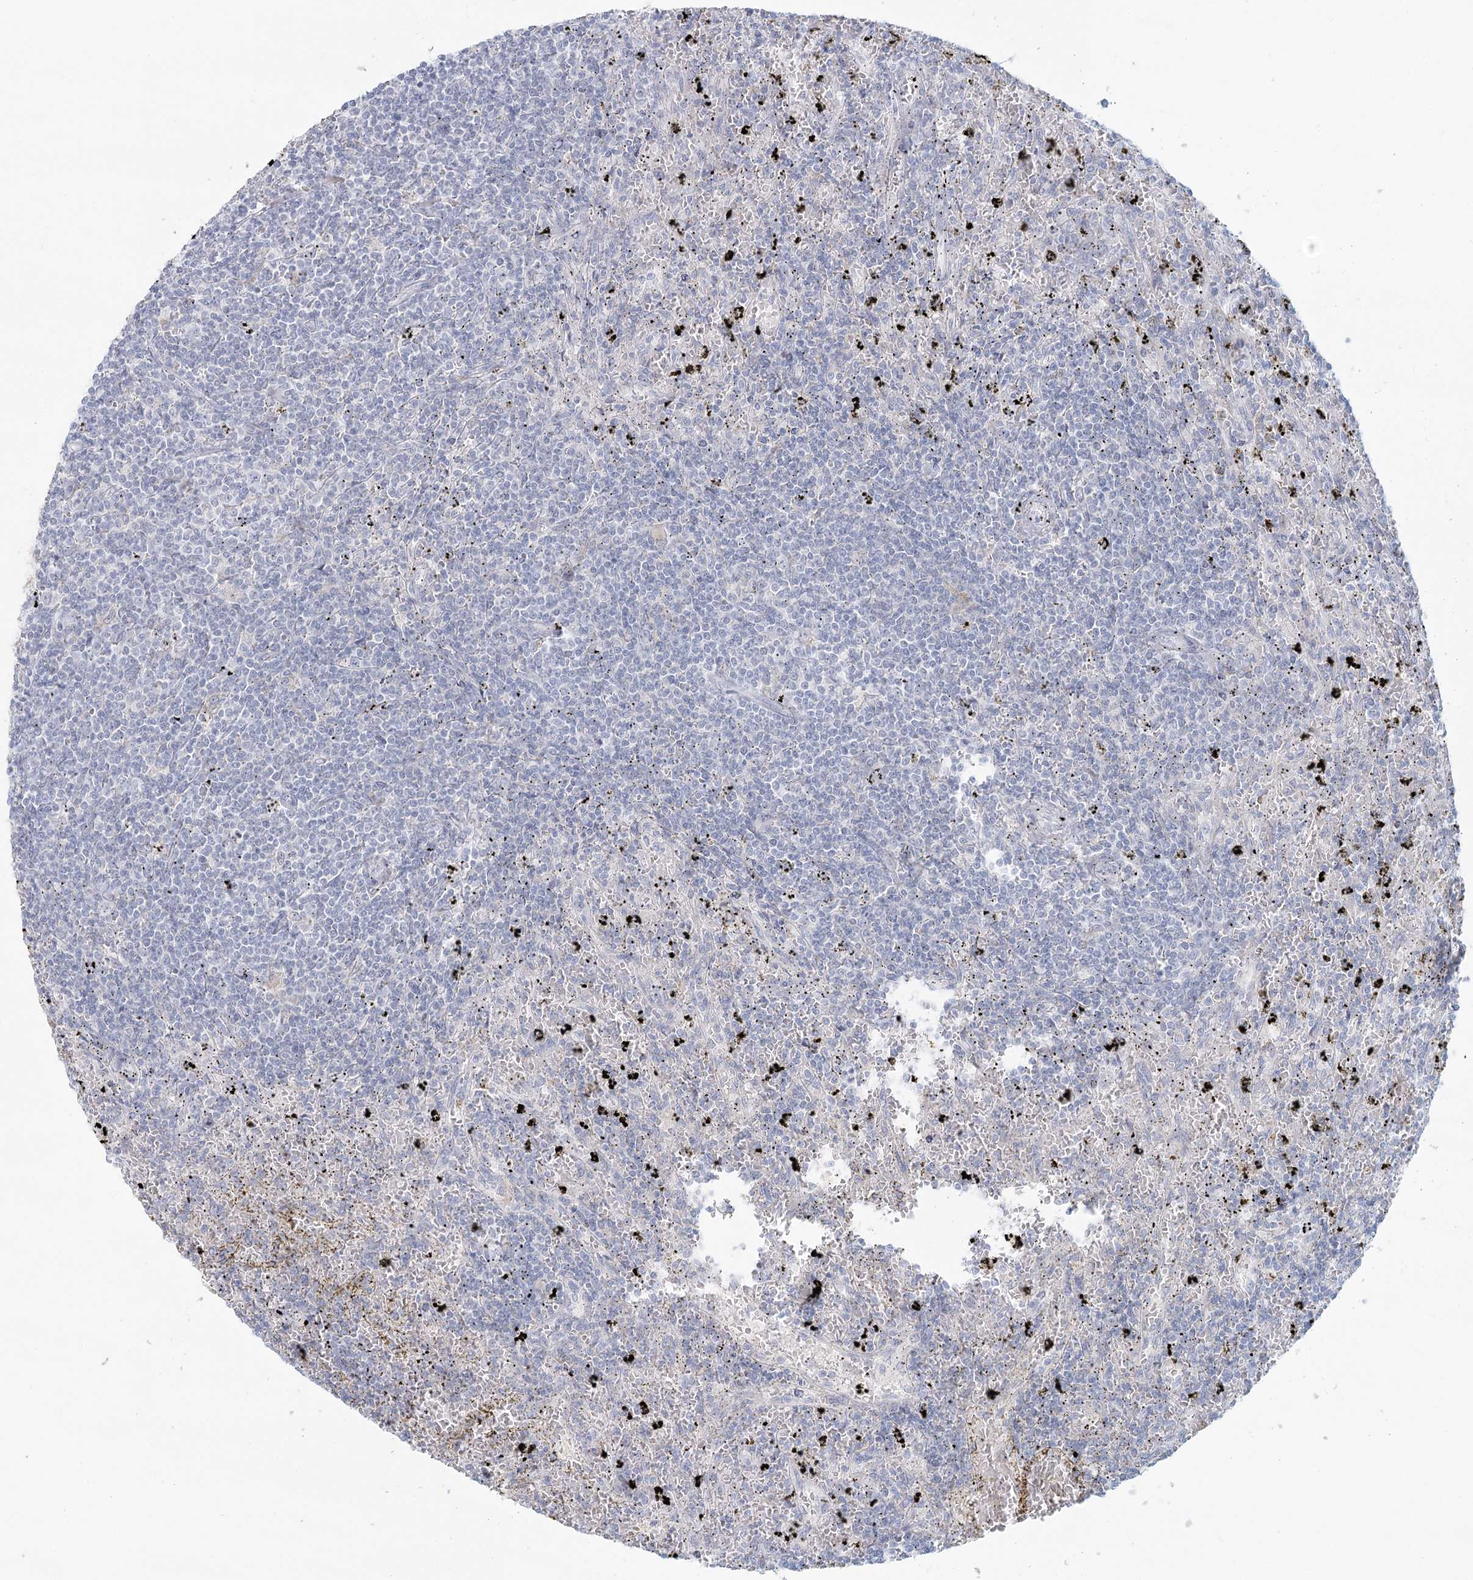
{"staining": {"intensity": "negative", "quantity": "none", "location": "none"}, "tissue": "lymphoma", "cell_type": "Tumor cells", "image_type": "cancer", "snomed": [{"axis": "morphology", "description": "Malignant lymphoma, non-Hodgkin's type, Low grade"}, {"axis": "topography", "description": "Spleen"}], "caption": "Immunohistochemical staining of malignant lymphoma, non-Hodgkin's type (low-grade) reveals no significant positivity in tumor cells.", "gene": "BPHL", "patient": {"sex": "male", "age": 76}}